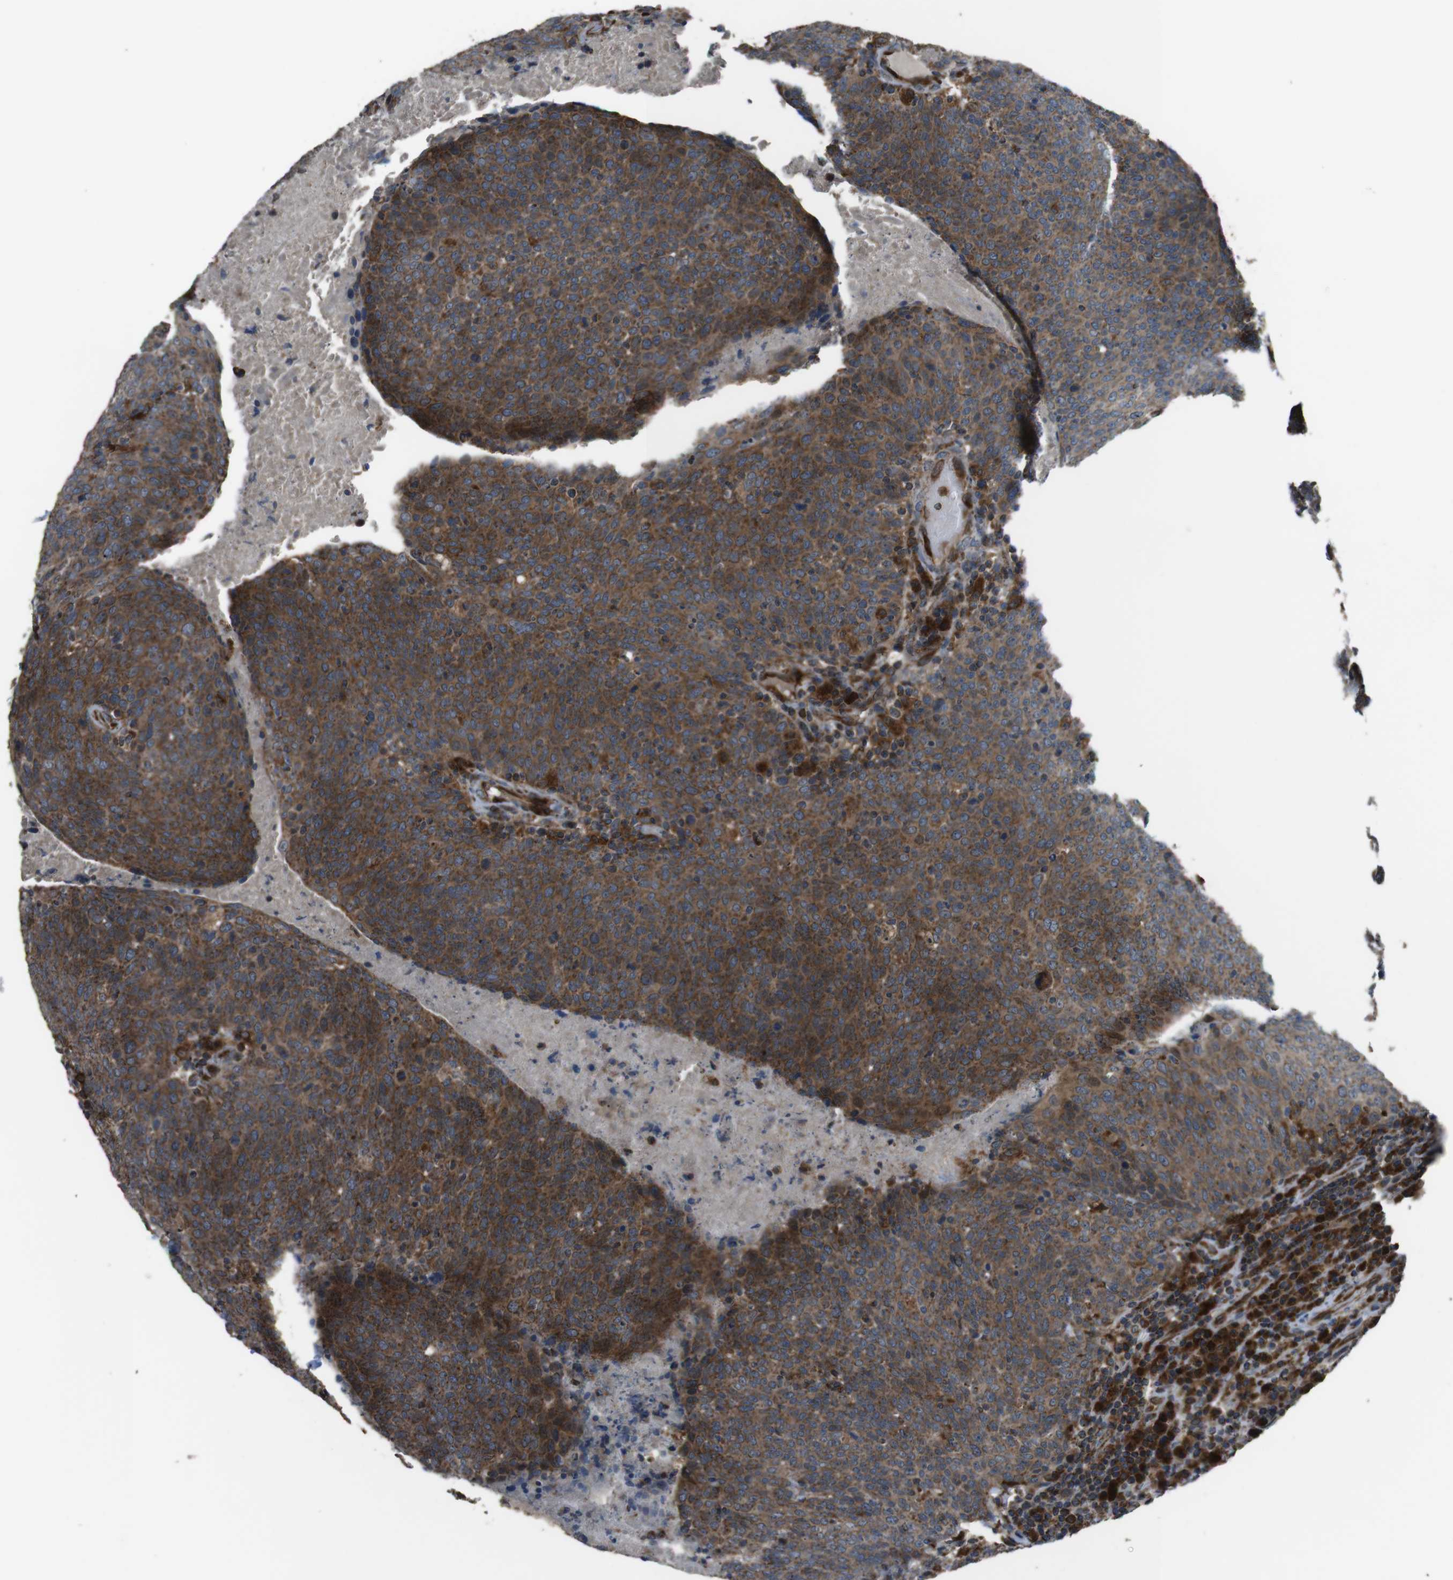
{"staining": {"intensity": "strong", "quantity": ">75%", "location": "cytoplasmic/membranous"}, "tissue": "head and neck cancer", "cell_type": "Tumor cells", "image_type": "cancer", "snomed": [{"axis": "morphology", "description": "Squamous cell carcinoma, NOS"}, {"axis": "morphology", "description": "Squamous cell carcinoma, metastatic, NOS"}, {"axis": "topography", "description": "Lymph node"}, {"axis": "topography", "description": "Head-Neck"}], "caption": "The histopathology image exhibits a brown stain indicating the presence of a protein in the cytoplasmic/membranous of tumor cells in head and neck cancer (squamous cell carcinoma).", "gene": "GIMAP8", "patient": {"sex": "male", "age": 62}}